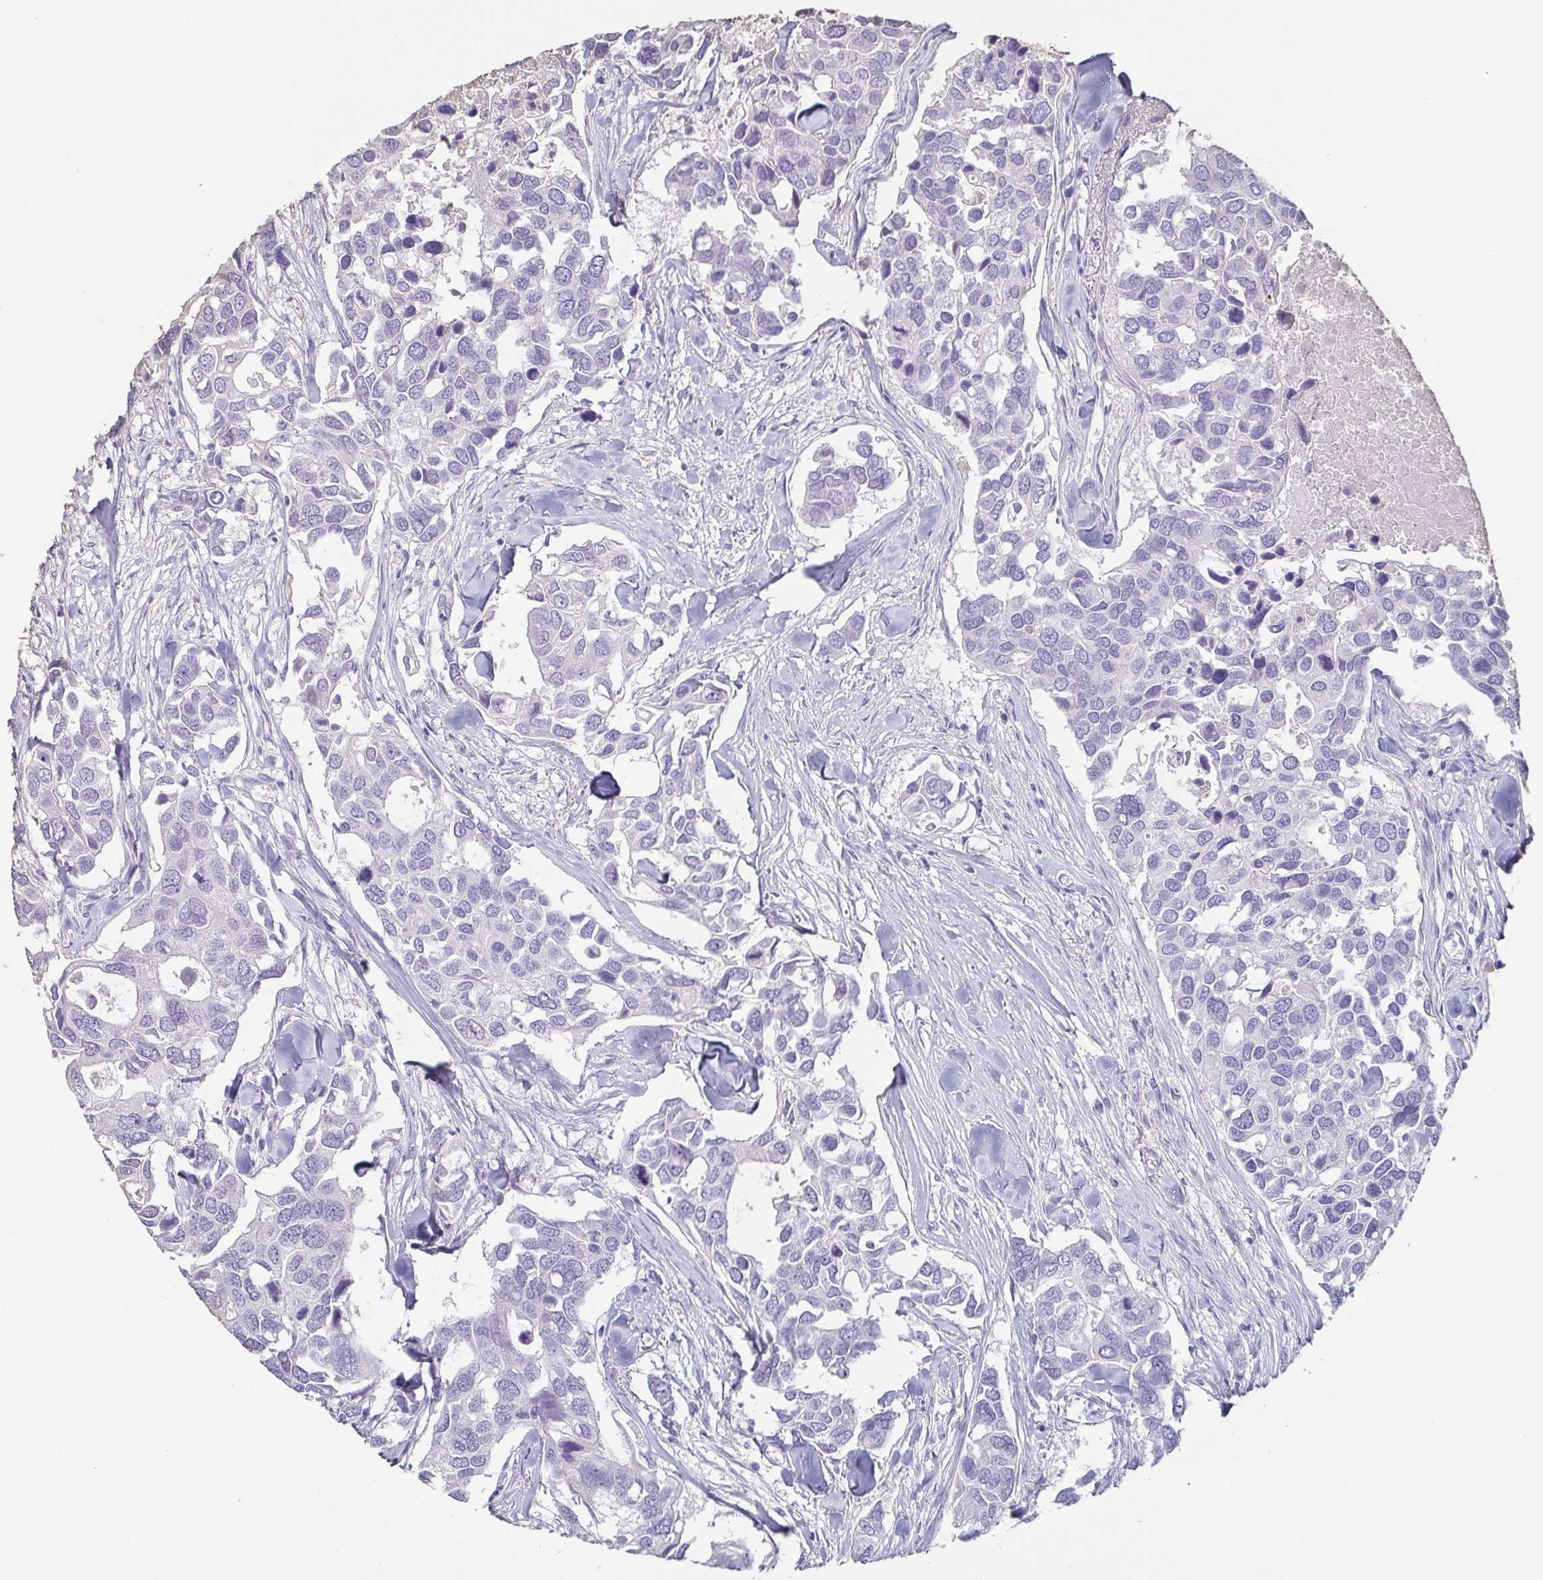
{"staining": {"intensity": "negative", "quantity": "none", "location": "none"}, "tissue": "breast cancer", "cell_type": "Tumor cells", "image_type": "cancer", "snomed": [{"axis": "morphology", "description": "Duct carcinoma"}, {"axis": "topography", "description": "Breast"}], "caption": "Tumor cells are negative for brown protein staining in breast cancer.", "gene": "BPIFA2", "patient": {"sex": "female", "age": 83}}